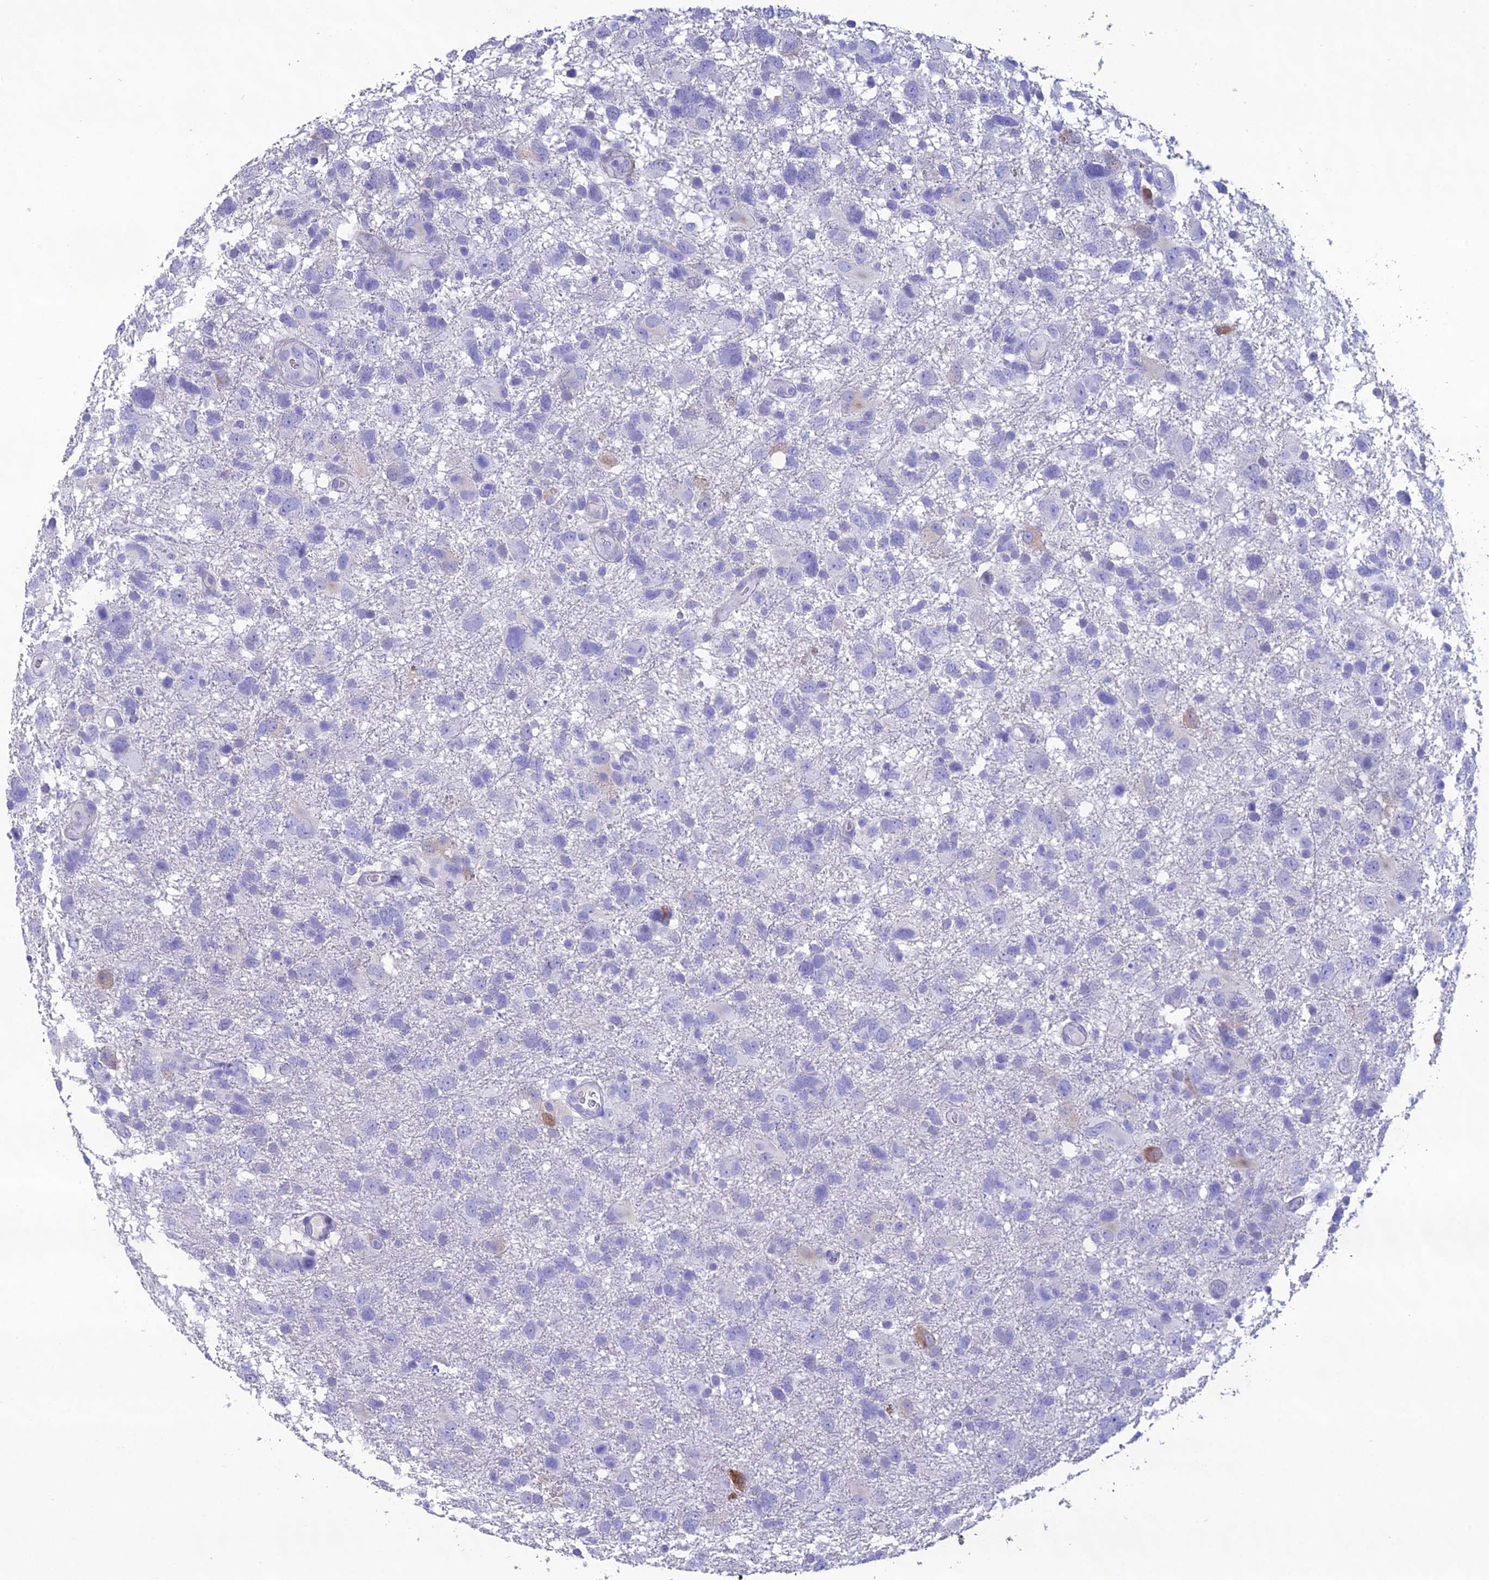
{"staining": {"intensity": "negative", "quantity": "none", "location": "none"}, "tissue": "glioma", "cell_type": "Tumor cells", "image_type": "cancer", "snomed": [{"axis": "morphology", "description": "Glioma, malignant, High grade"}, {"axis": "topography", "description": "Brain"}], "caption": "Immunohistochemical staining of human glioma shows no significant staining in tumor cells.", "gene": "OR56B1", "patient": {"sex": "male", "age": 61}}